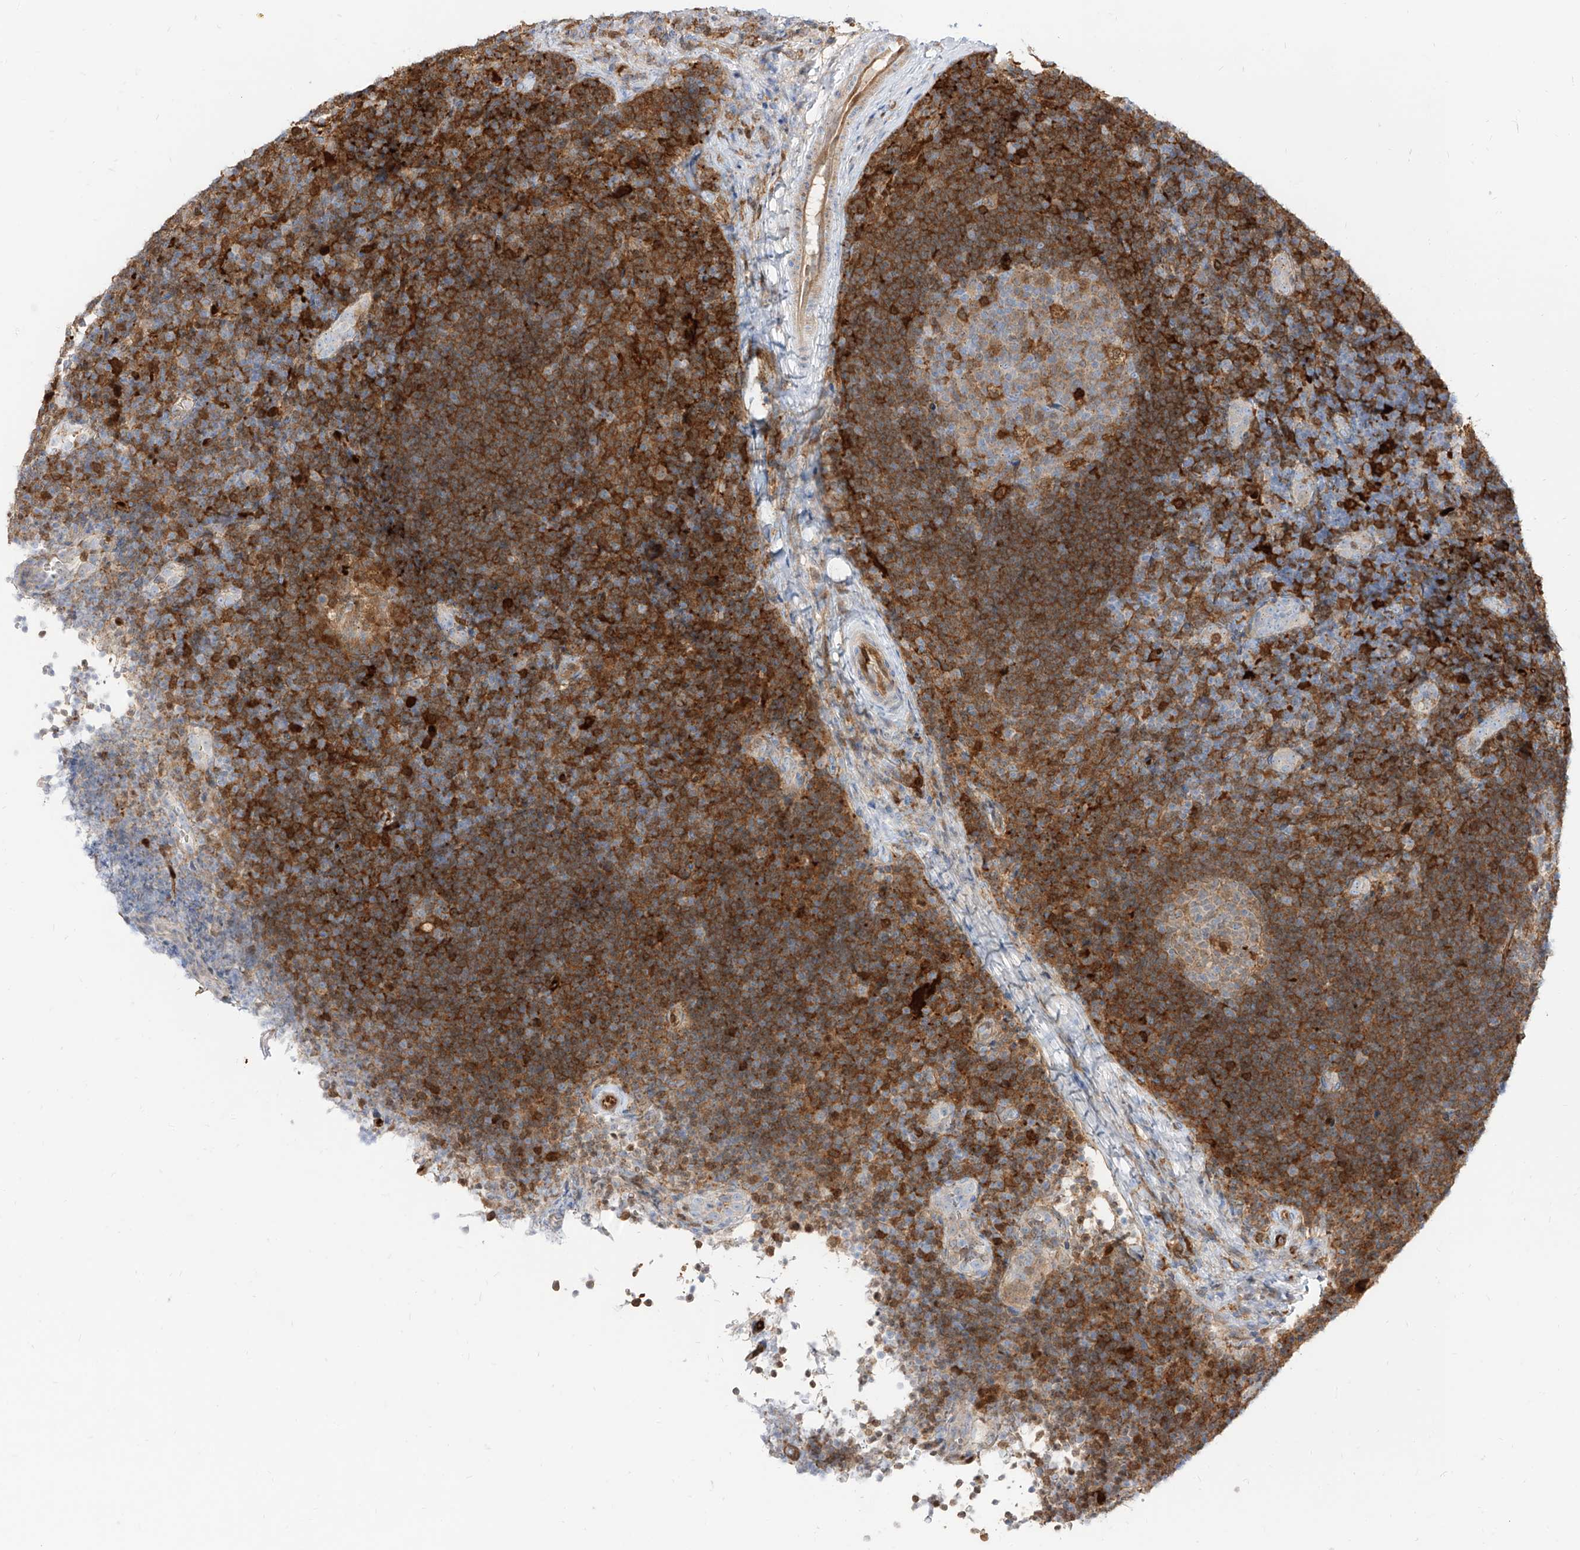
{"staining": {"intensity": "moderate", "quantity": "<25%", "location": "cytoplasmic/membranous"}, "tissue": "lymph node", "cell_type": "Germinal center cells", "image_type": "normal", "snomed": [{"axis": "morphology", "description": "Normal tissue, NOS"}, {"axis": "topography", "description": "Lymph node"}], "caption": "A brown stain highlights moderate cytoplasmic/membranous staining of a protein in germinal center cells of unremarkable human lymph node. (IHC, brightfield microscopy, high magnification).", "gene": "KYNU", "patient": {"sex": "female", "age": 22}}